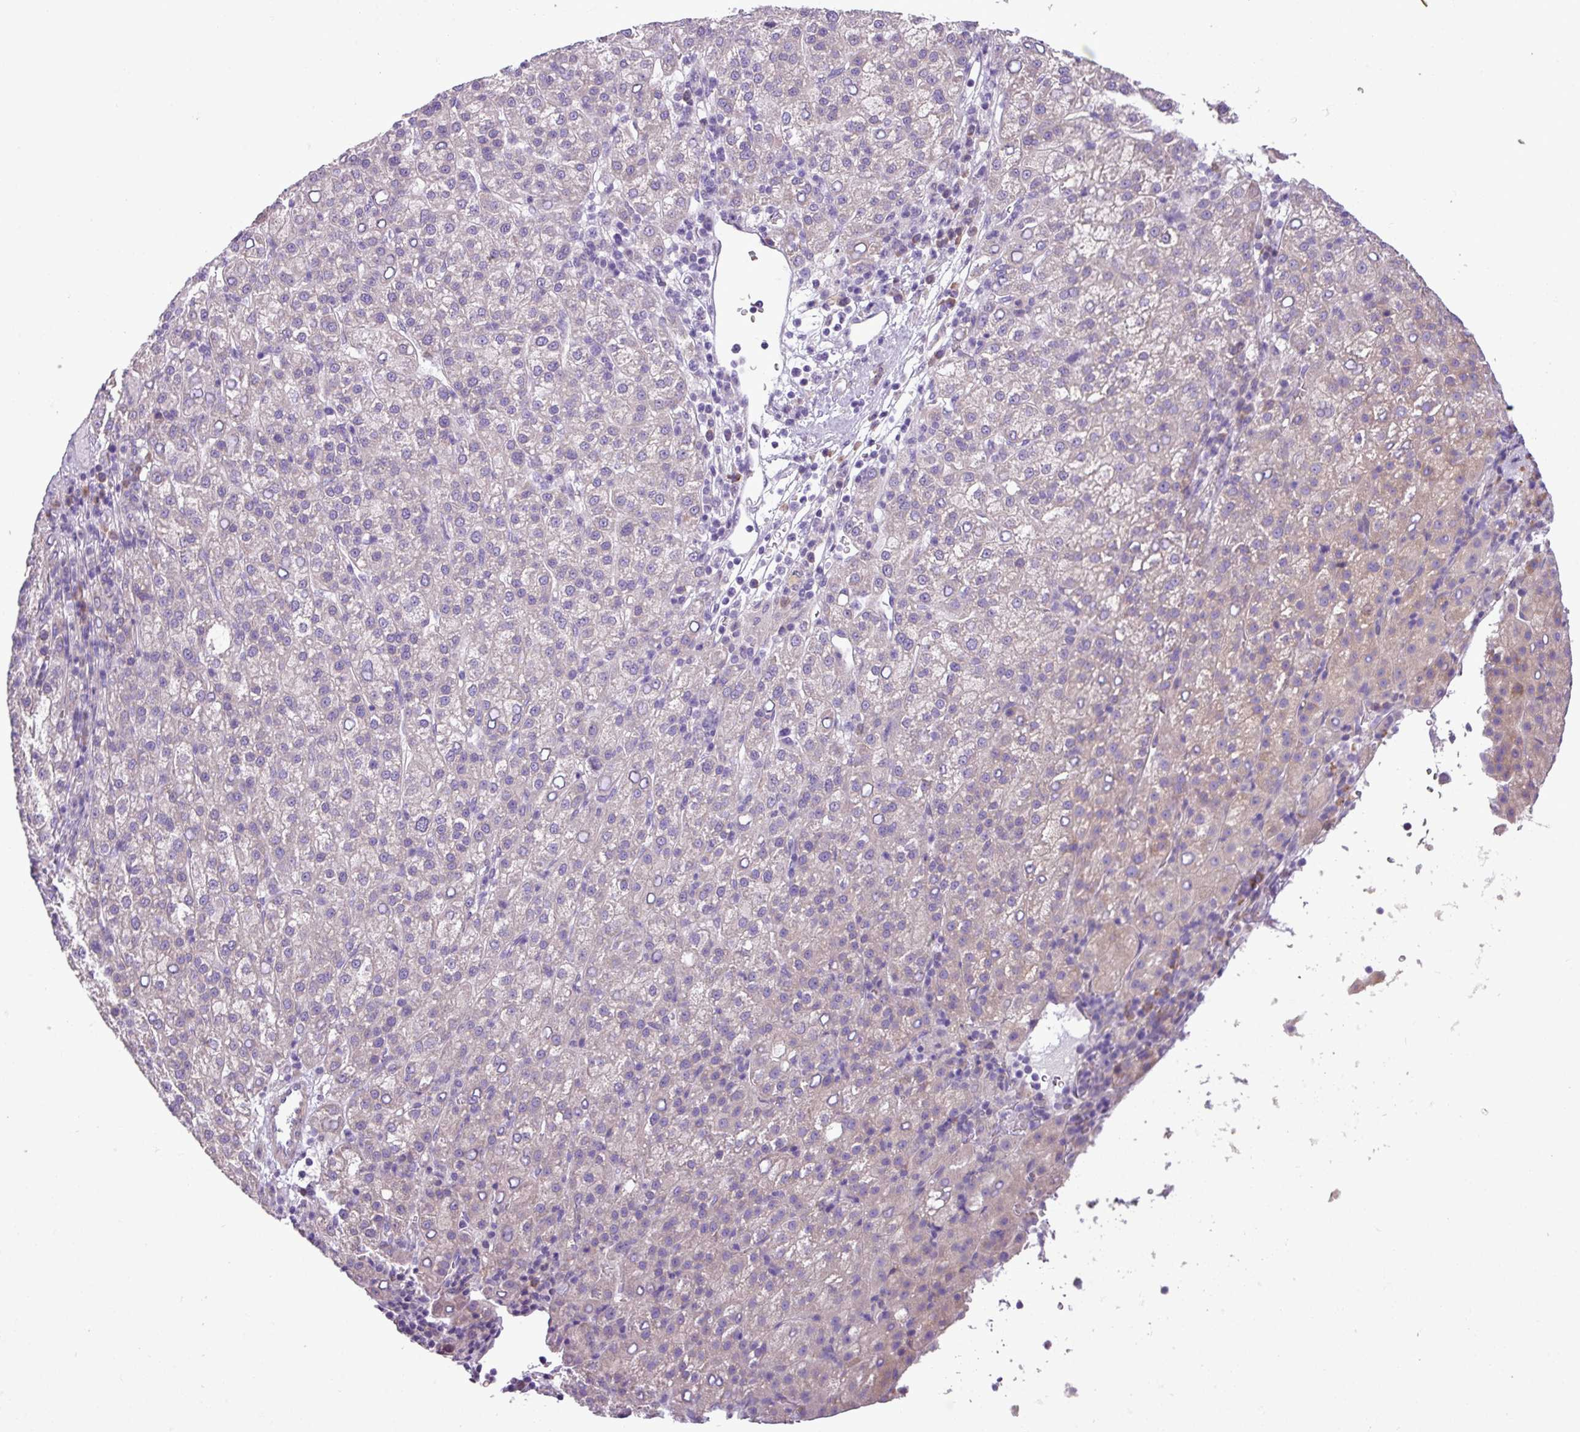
{"staining": {"intensity": "negative", "quantity": "none", "location": "none"}, "tissue": "liver cancer", "cell_type": "Tumor cells", "image_type": "cancer", "snomed": [{"axis": "morphology", "description": "Carcinoma, Hepatocellular, NOS"}, {"axis": "topography", "description": "Liver"}], "caption": "This is a image of immunohistochemistry (IHC) staining of liver cancer, which shows no staining in tumor cells. (Brightfield microscopy of DAB (3,3'-diaminobenzidine) immunohistochemistry (IHC) at high magnification).", "gene": "MOCS3", "patient": {"sex": "female", "age": 58}}